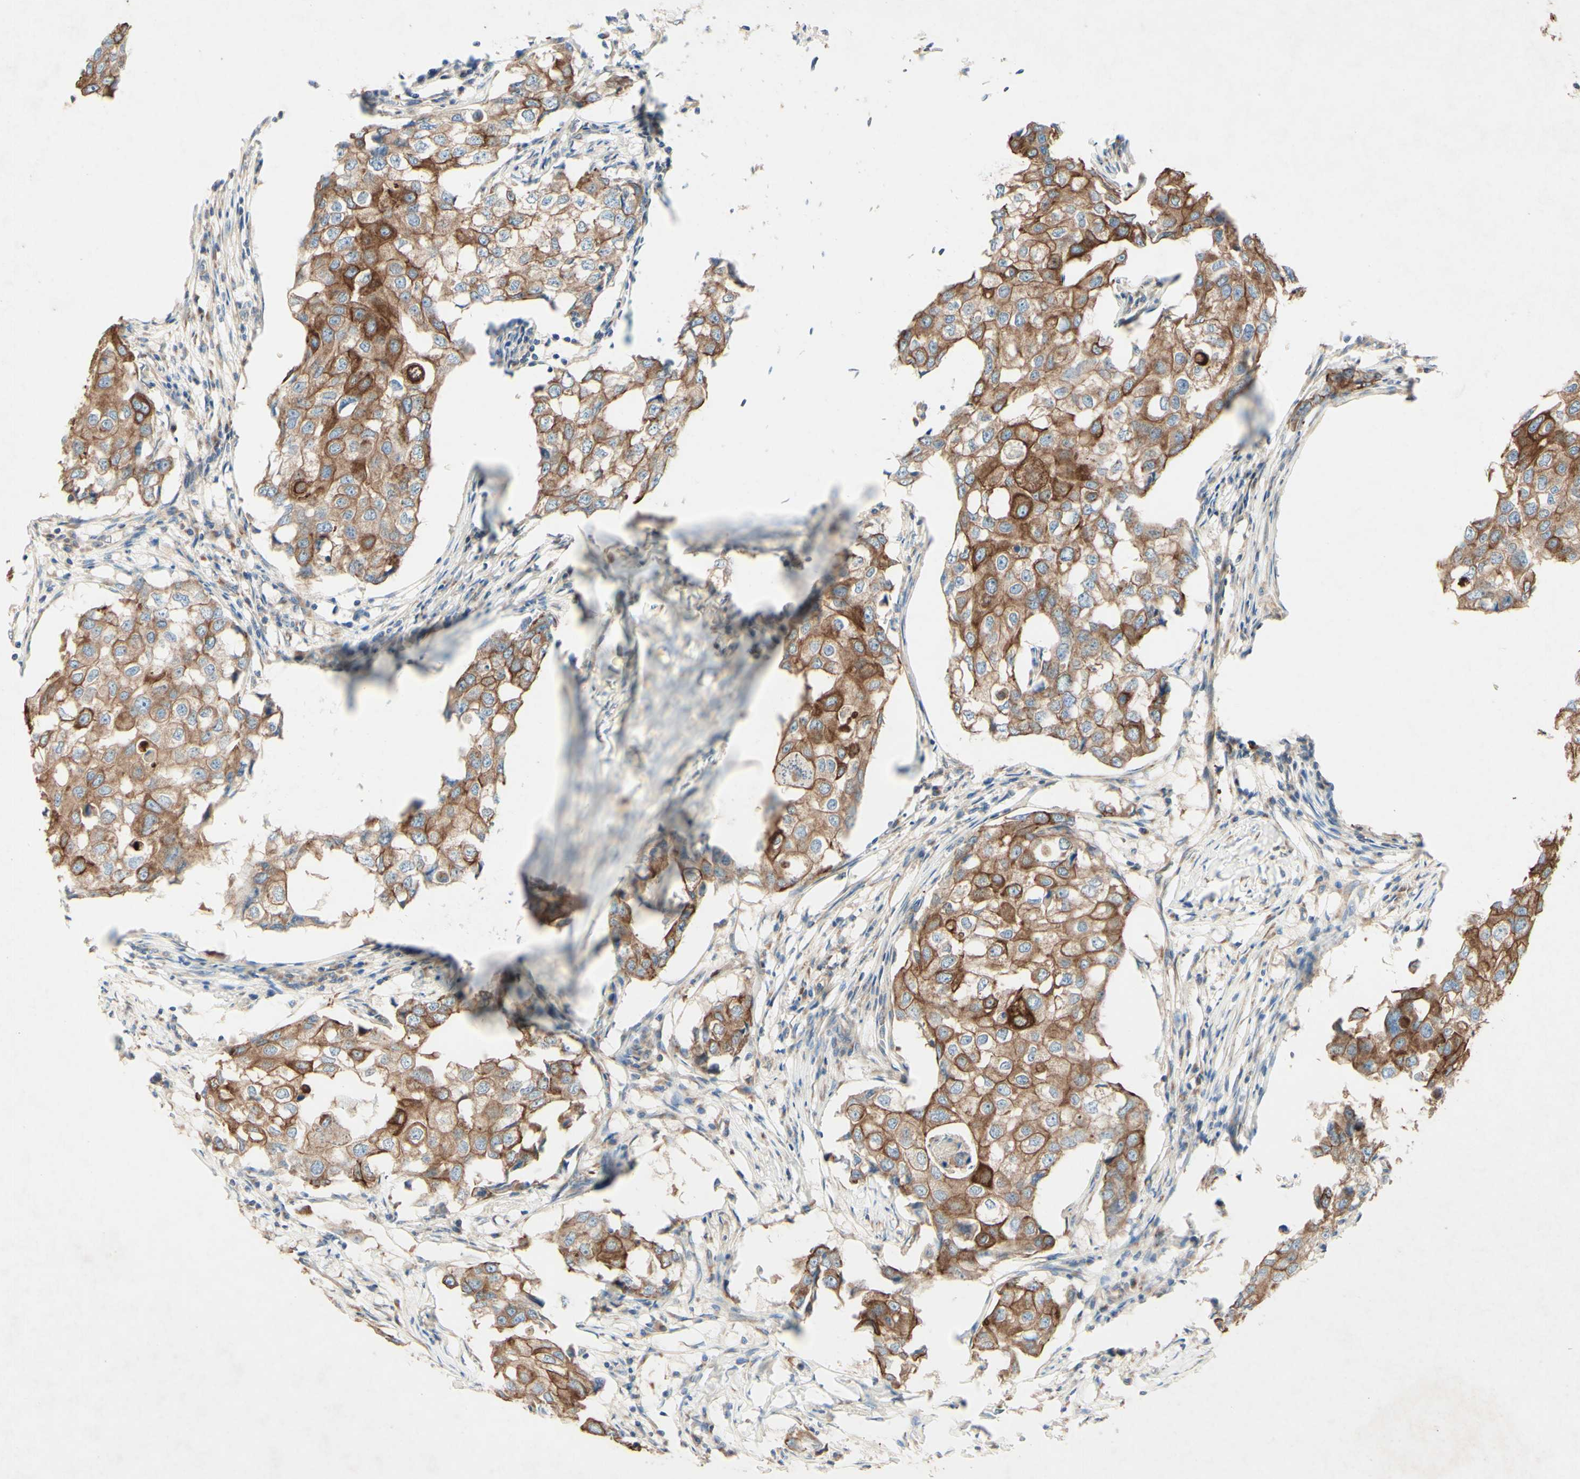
{"staining": {"intensity": "moderate", "quantity": ">75%", "location": "cytoplasmic/membranous"}, "tissue": "breast cancer", "cell_type": "Tumor cells", "image_type": "cancer", "snomed": [{"axis": "morphology", "description": "Duct carcinoma"}, {"axis": "topography", "description": "Breast"}], "caption": "High-magnification brightfield microscopy of breast cancer (infiltrating ductal carcinoma) stained with DAB (3,3'-diaminobenzidine) (brown) and counterstained with hematoxylin (blue). tumor cells exhibit moderate cytoplasmic/membranous staining is appreciated in about>75% of cells.", "gene": "MTM1", "patient": {"sex": "female", "age": 27}}